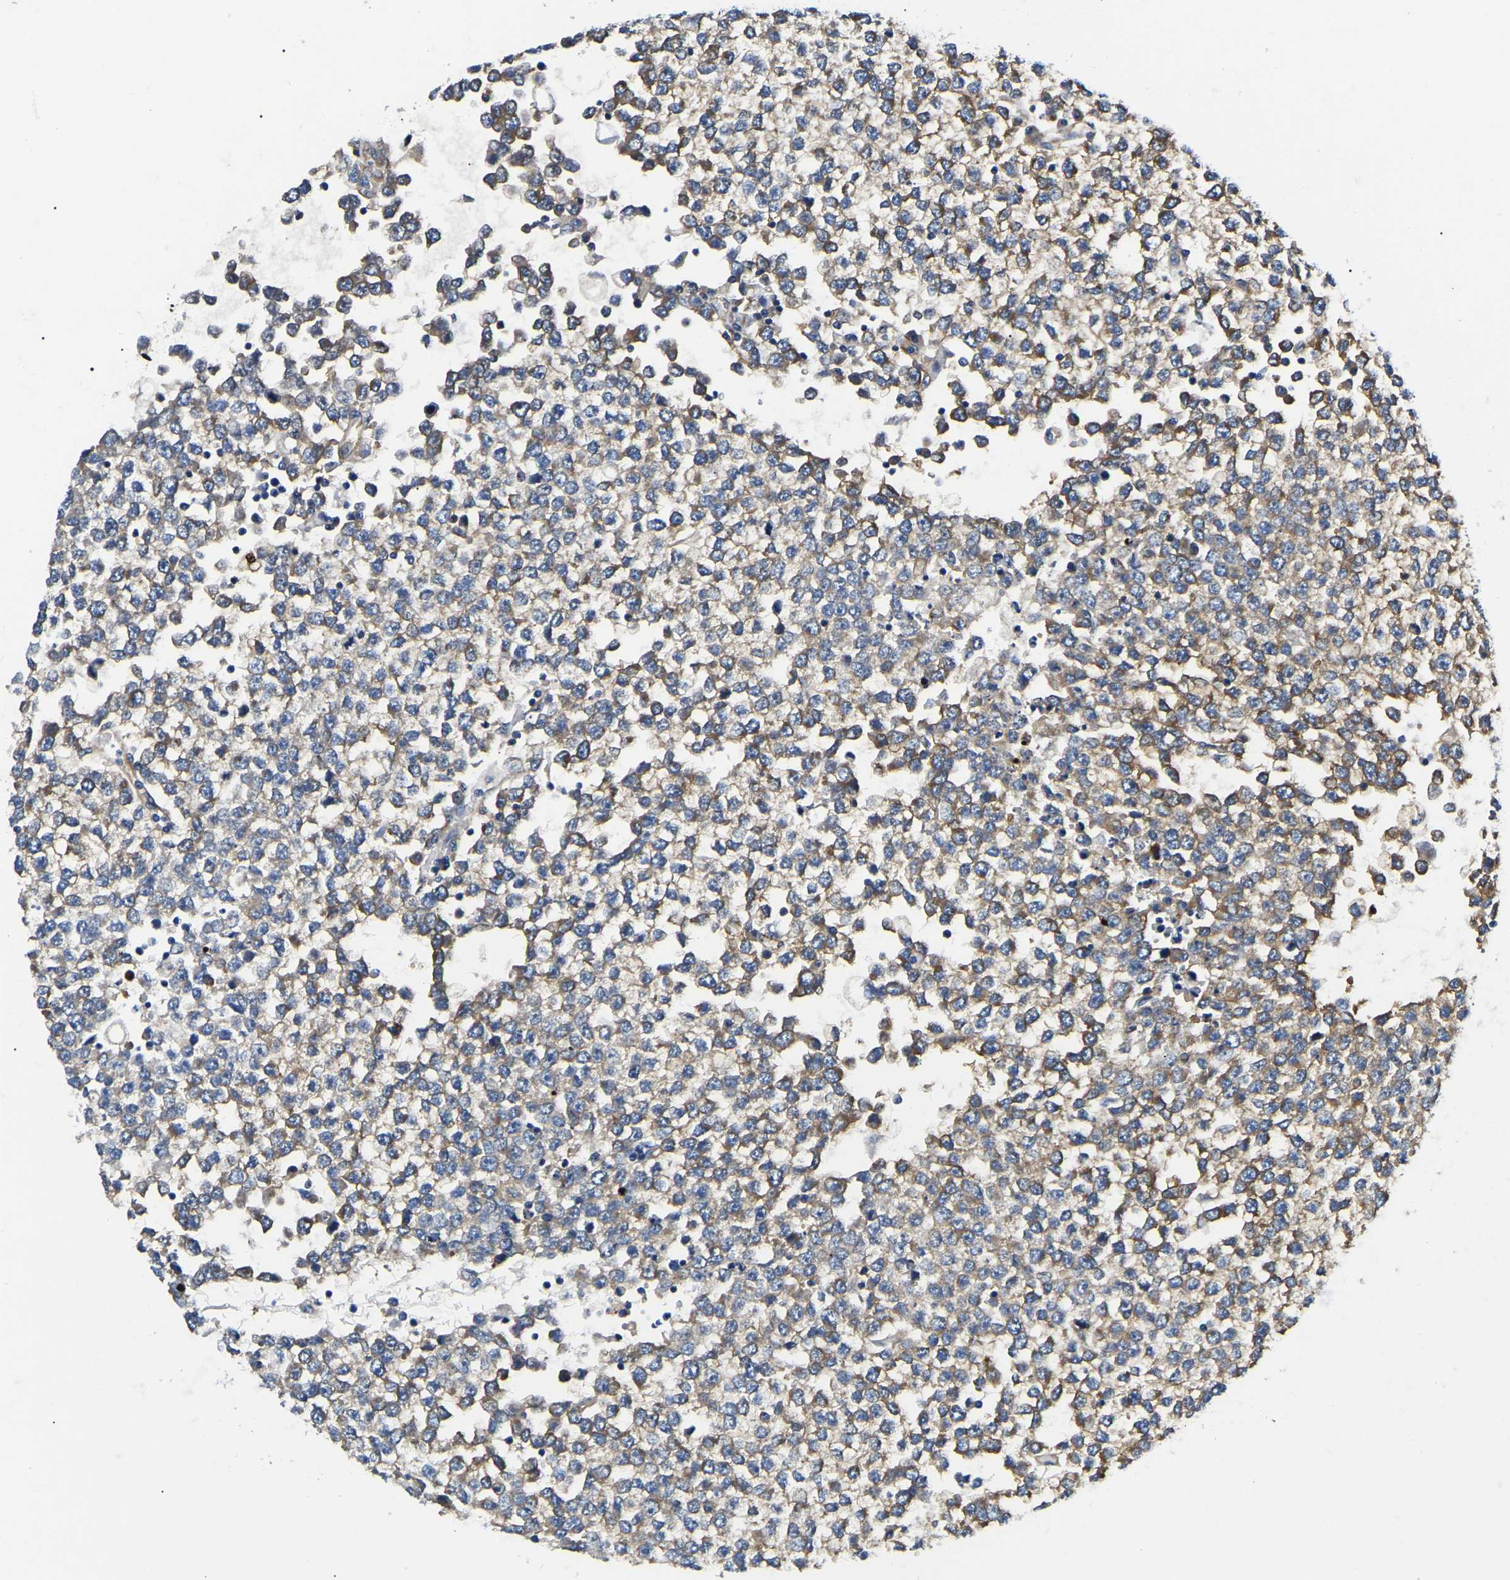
{"staining": {"intensity": "moderate", "quantity": "25%-75%", "location": "cytoplasmic/membranous"}, "tissue": "testis cancer", "cell_type": "Tumor cells", "image_type": "cancer", "snomed": [{"axis": "morphology", "description": "Seminoma, NOS"}, {"axis": "topography", "description": "Testis"}], "caption": "Testis cancer (seminoma) was stained to show a protein in brown. There is medium levels of moderate cytoplasmic/membranous positivity in approximately 25%-75% of tumor cells. The staining was performed using DAB to visualize the protein expression in brown, while the nuclei were stained in blue with hematoxylin (Magnification: 20x).", "gene": "DUSP8", "patient": {"sex": "male", "age": 65}}